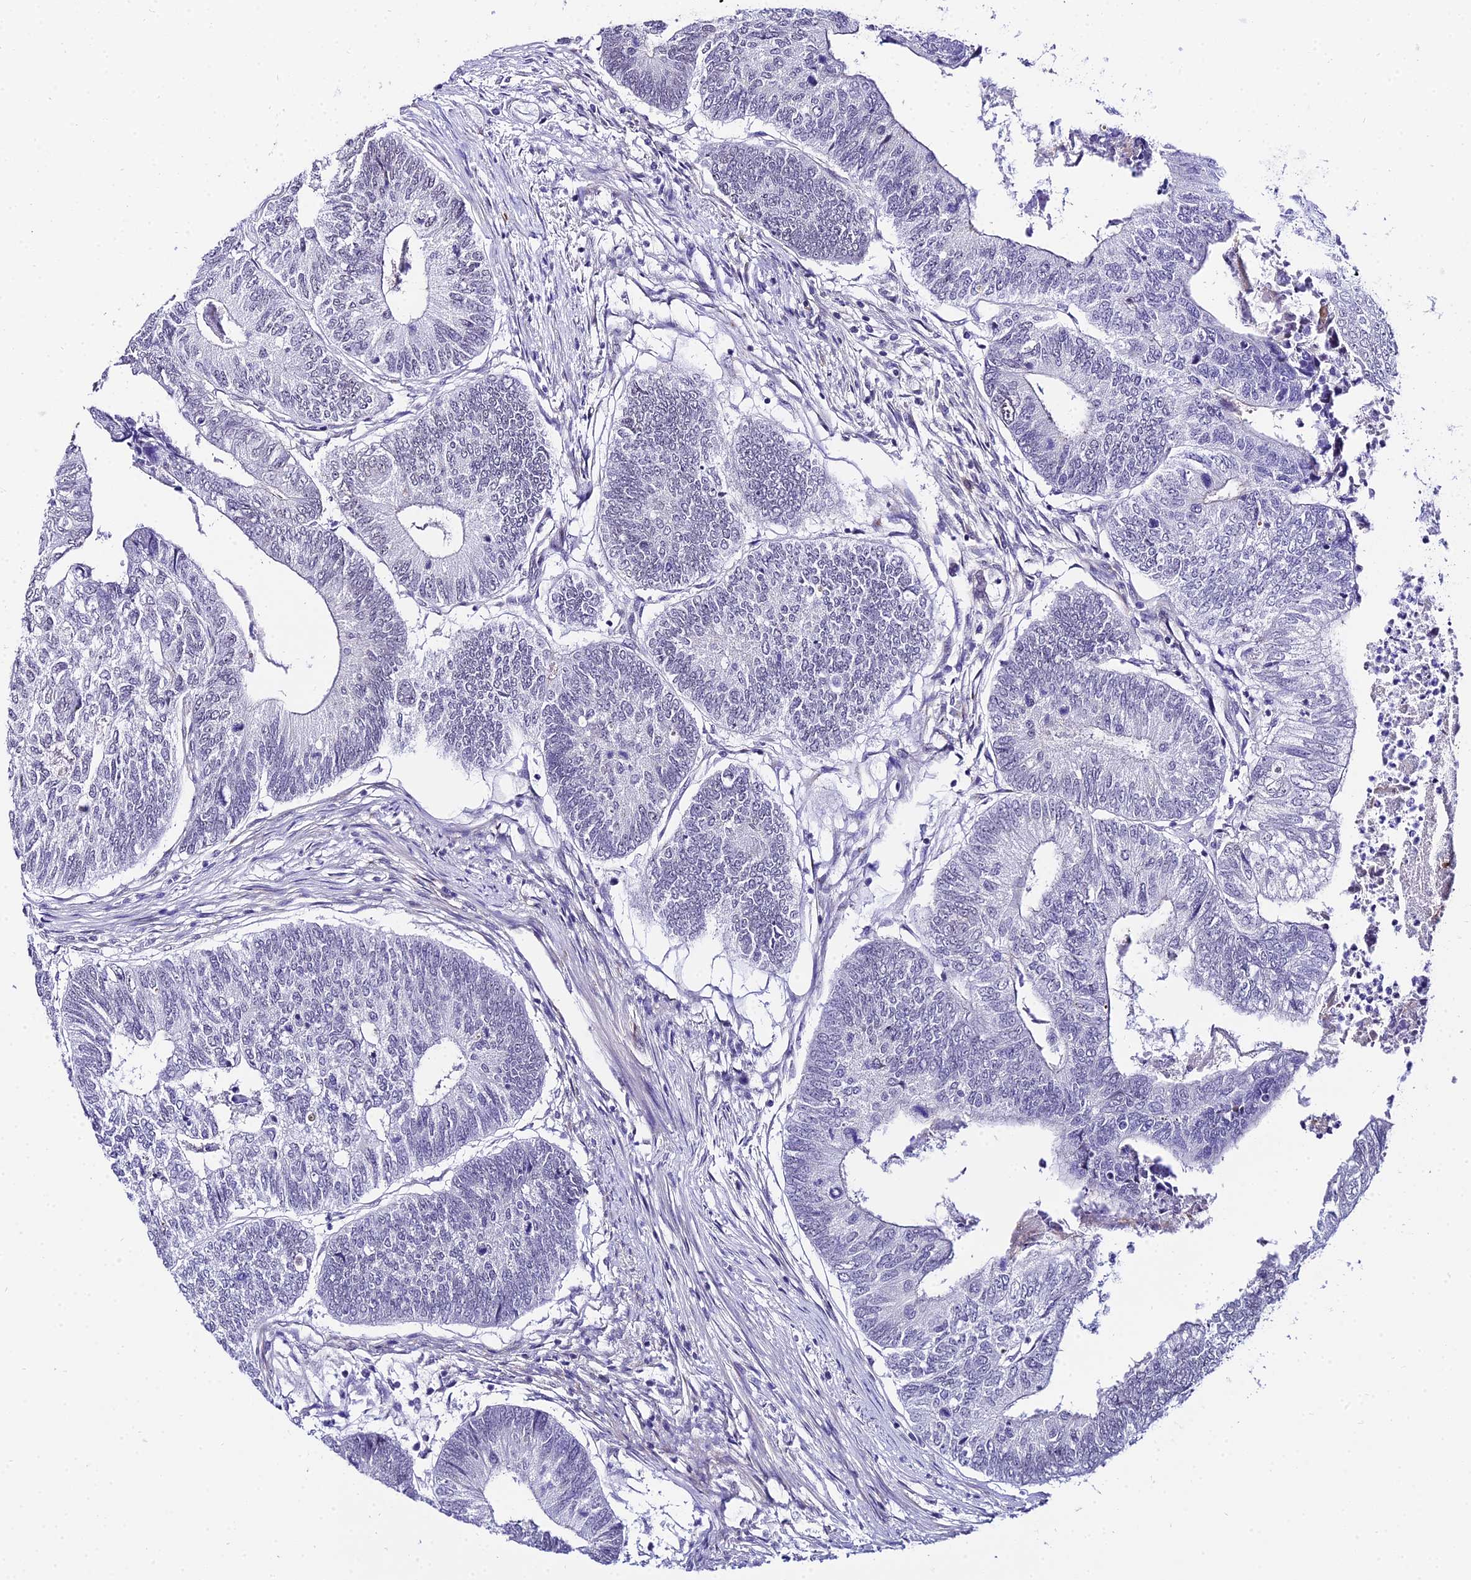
{"staining": {"intensity": "negative", "quantity": "none", "location": "none"}, "tissue": "colorectal cancer", "cell_type": "Tumor cells", "image_type": "cancer", "snomed": [{"axis": "morphology", "description": "Adenocarcinoma, NOS"}, {"axis": "topography", "description": "Colon"}], "caption": "Tumor cells are negative for brown protein staining in colorectal adenocarcinoma.", "gene": "POLR2I", "patient": {"sex": "female", "age": 67}}